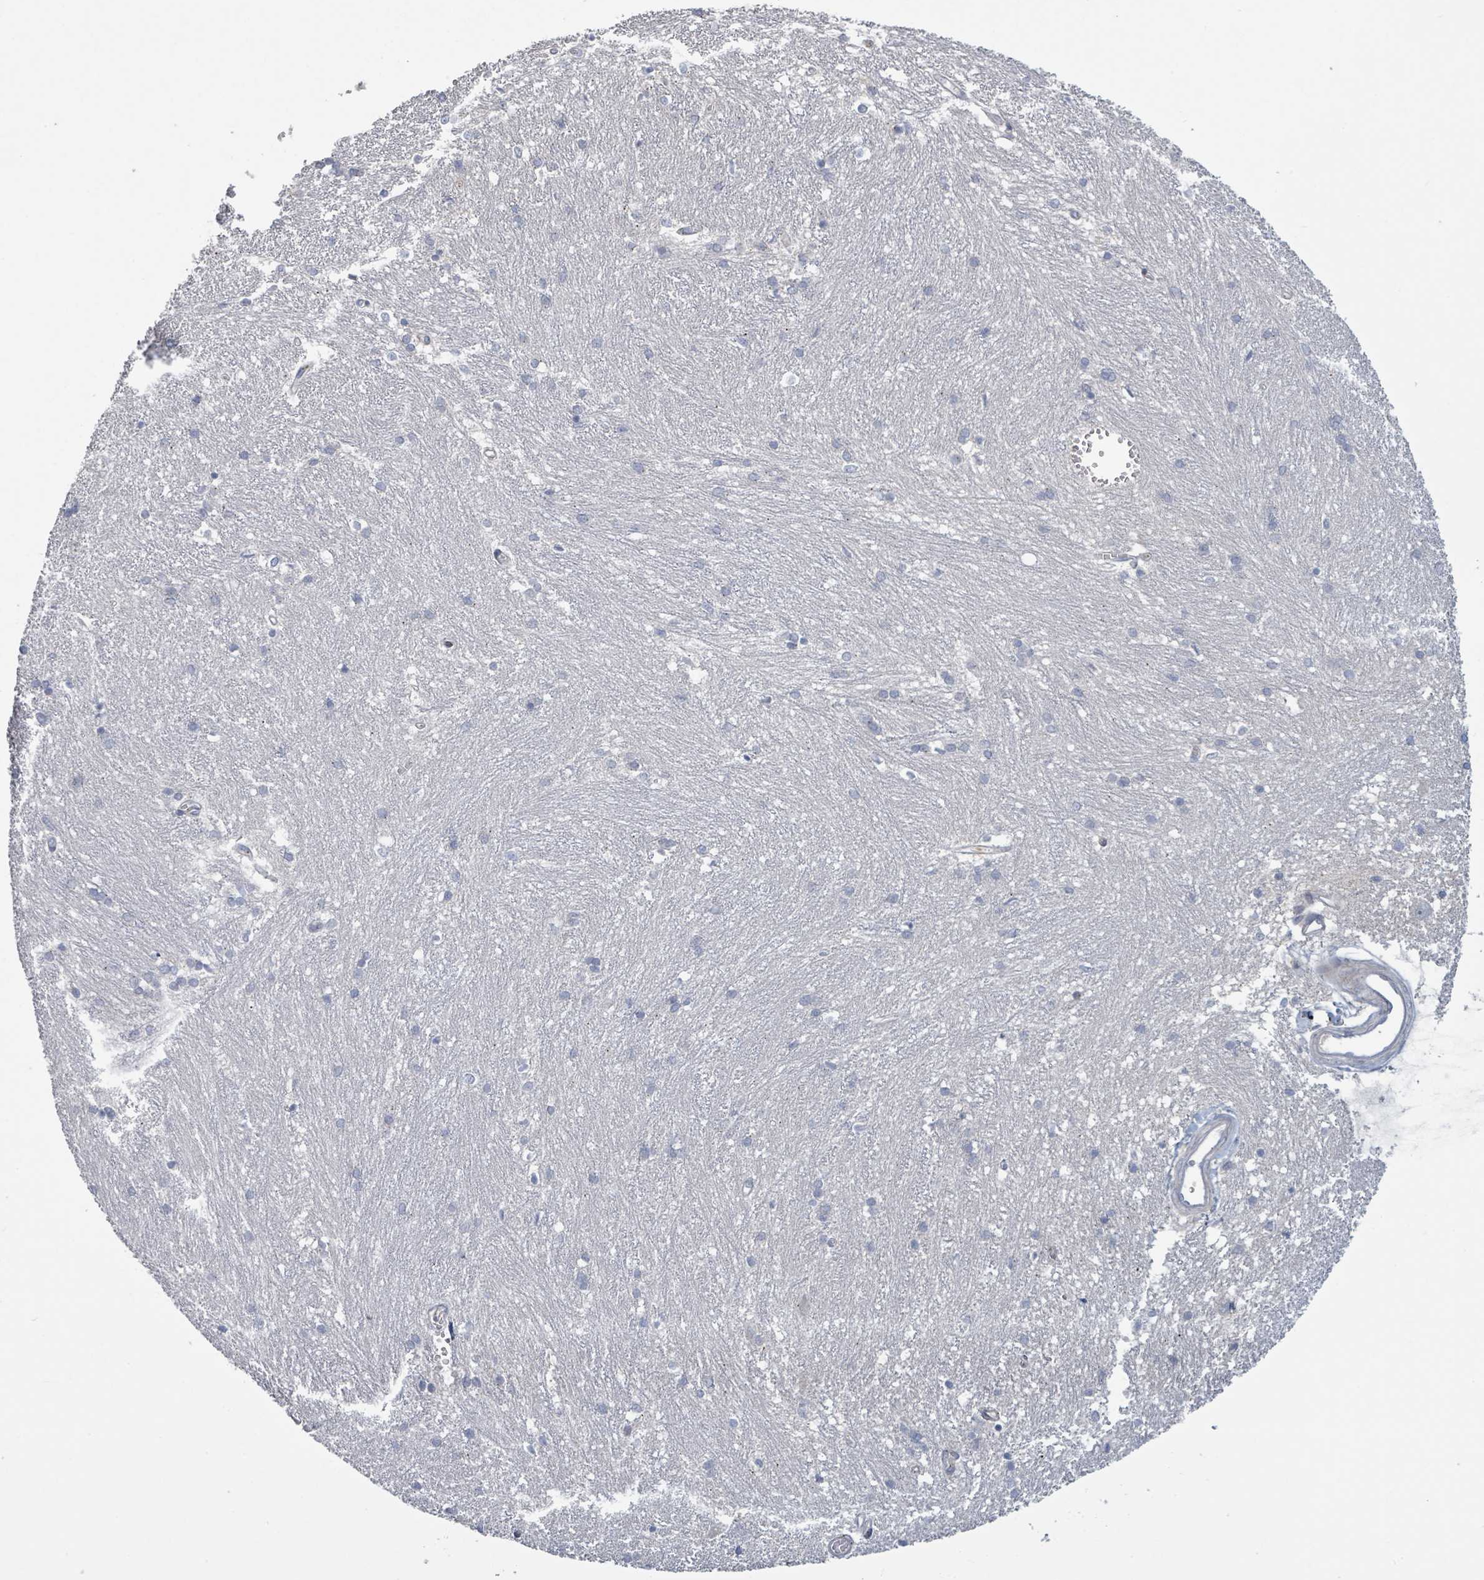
{"staining": {"intensity": "negative", "quantity": "none", "location": "none"}, "tissue": "caudate", "cell_type": "Glial cells", "image_type": "normal", "snomed": [{"axis": "morphology", "description": "Normal tissue, NOS"}, {"axis": "topography", "description": "Lateral ventricle wall"}], "caption": "This histopathology image is of benign caudate stained with immunohistochemistry to label a protein in brown with the nuclei are counter-stained blue. There is no staining in glial cells.", "gene": "COL5A3", "patient": {"sex": "male", "age": 37}}